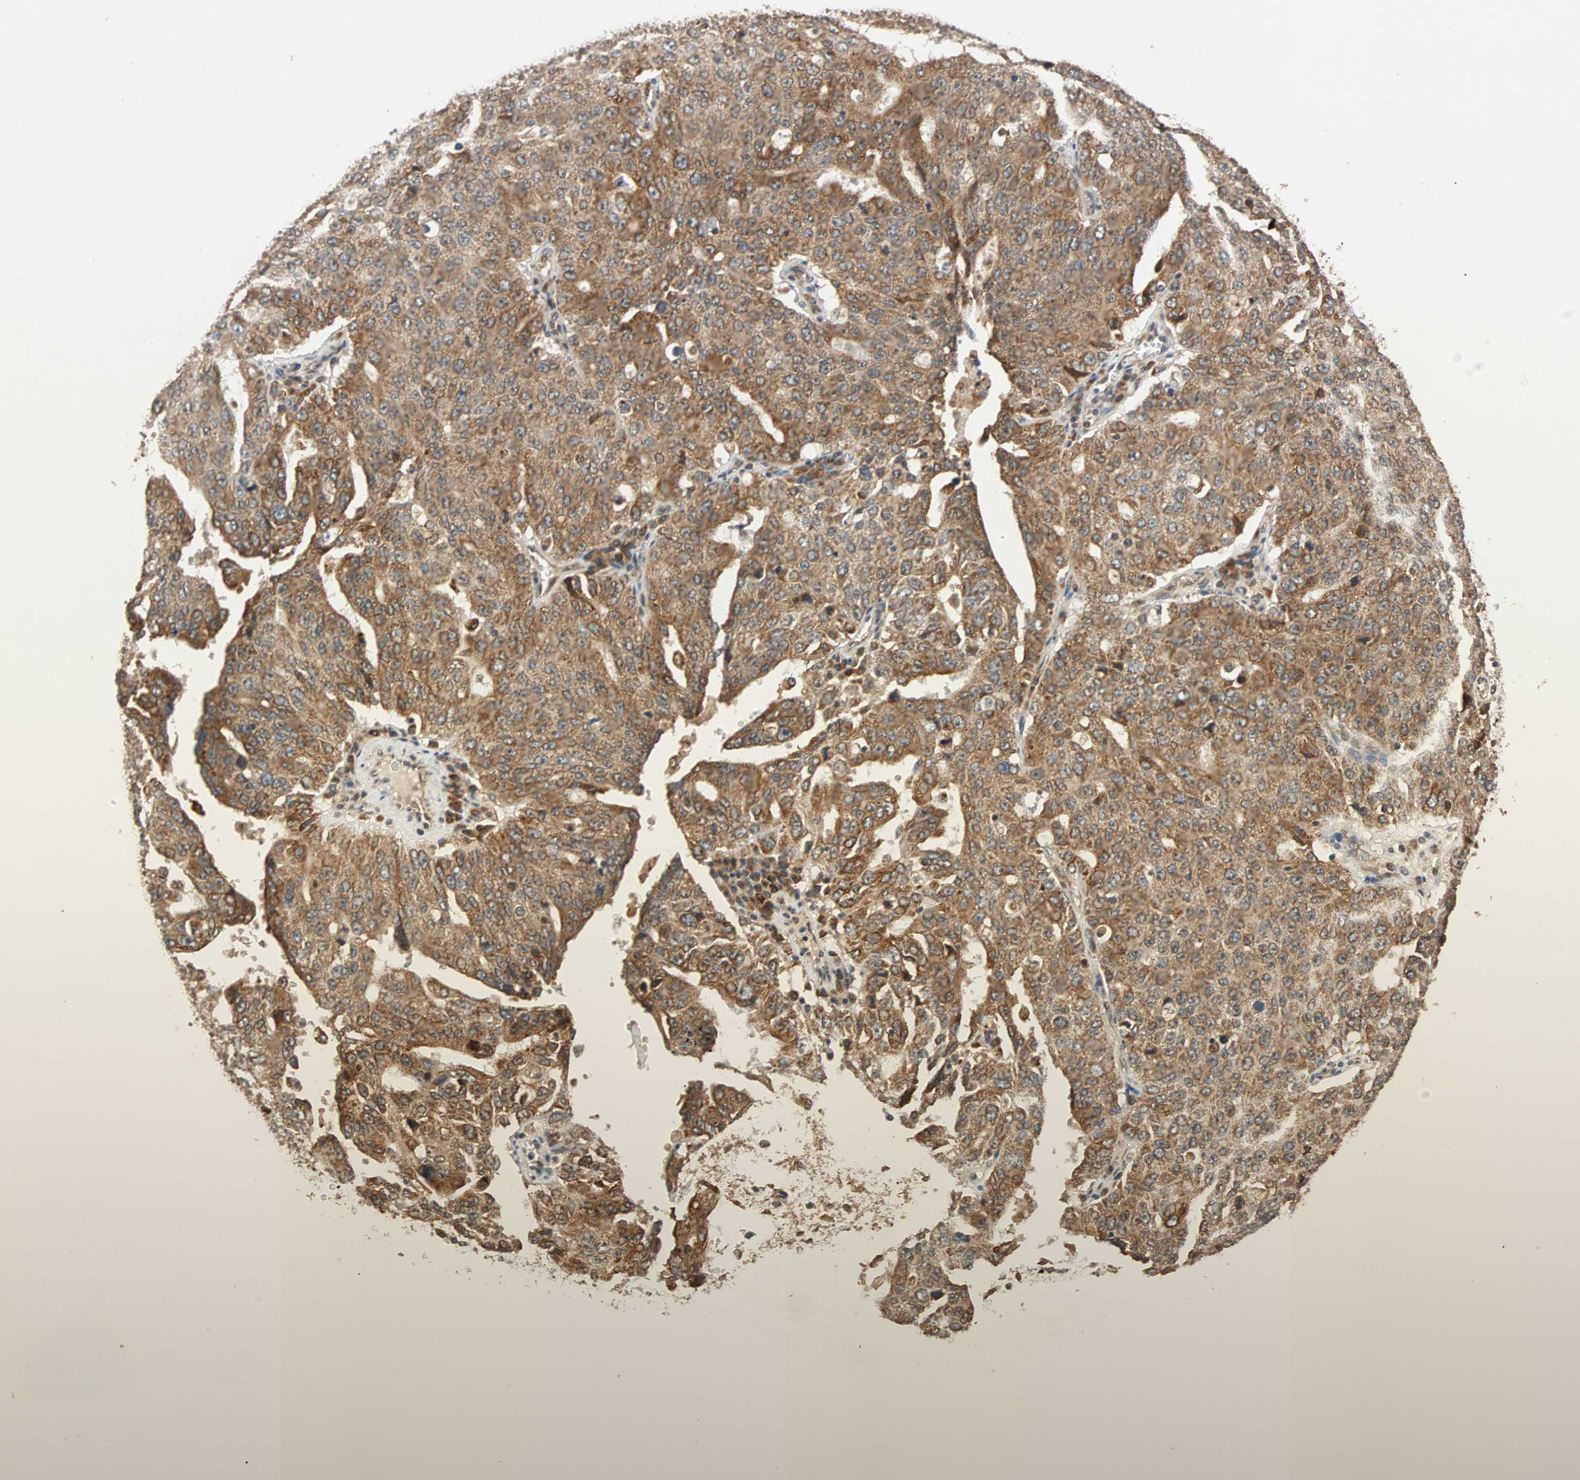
{"staining": {"intensity": "moderate", "quantity": ">75%", "location": "cytoplasmic/membranous"}, "tissue": "ovarian cancer", "cell_type": "Tumor cells", "image_type": "cancer", "snomed": [{"axis": "morphology", "description": "Carcinoma, endometroid"}, {"axis": "topography", "description": "Ovary"}], "caption": "Protein analysis of ovarian cancer tissue shows moderate cytoplasmic/membranous positivity in about >75% of tumor cells.", "gene": "AUP1", "patient": {"sex": "female", "age": 62}}